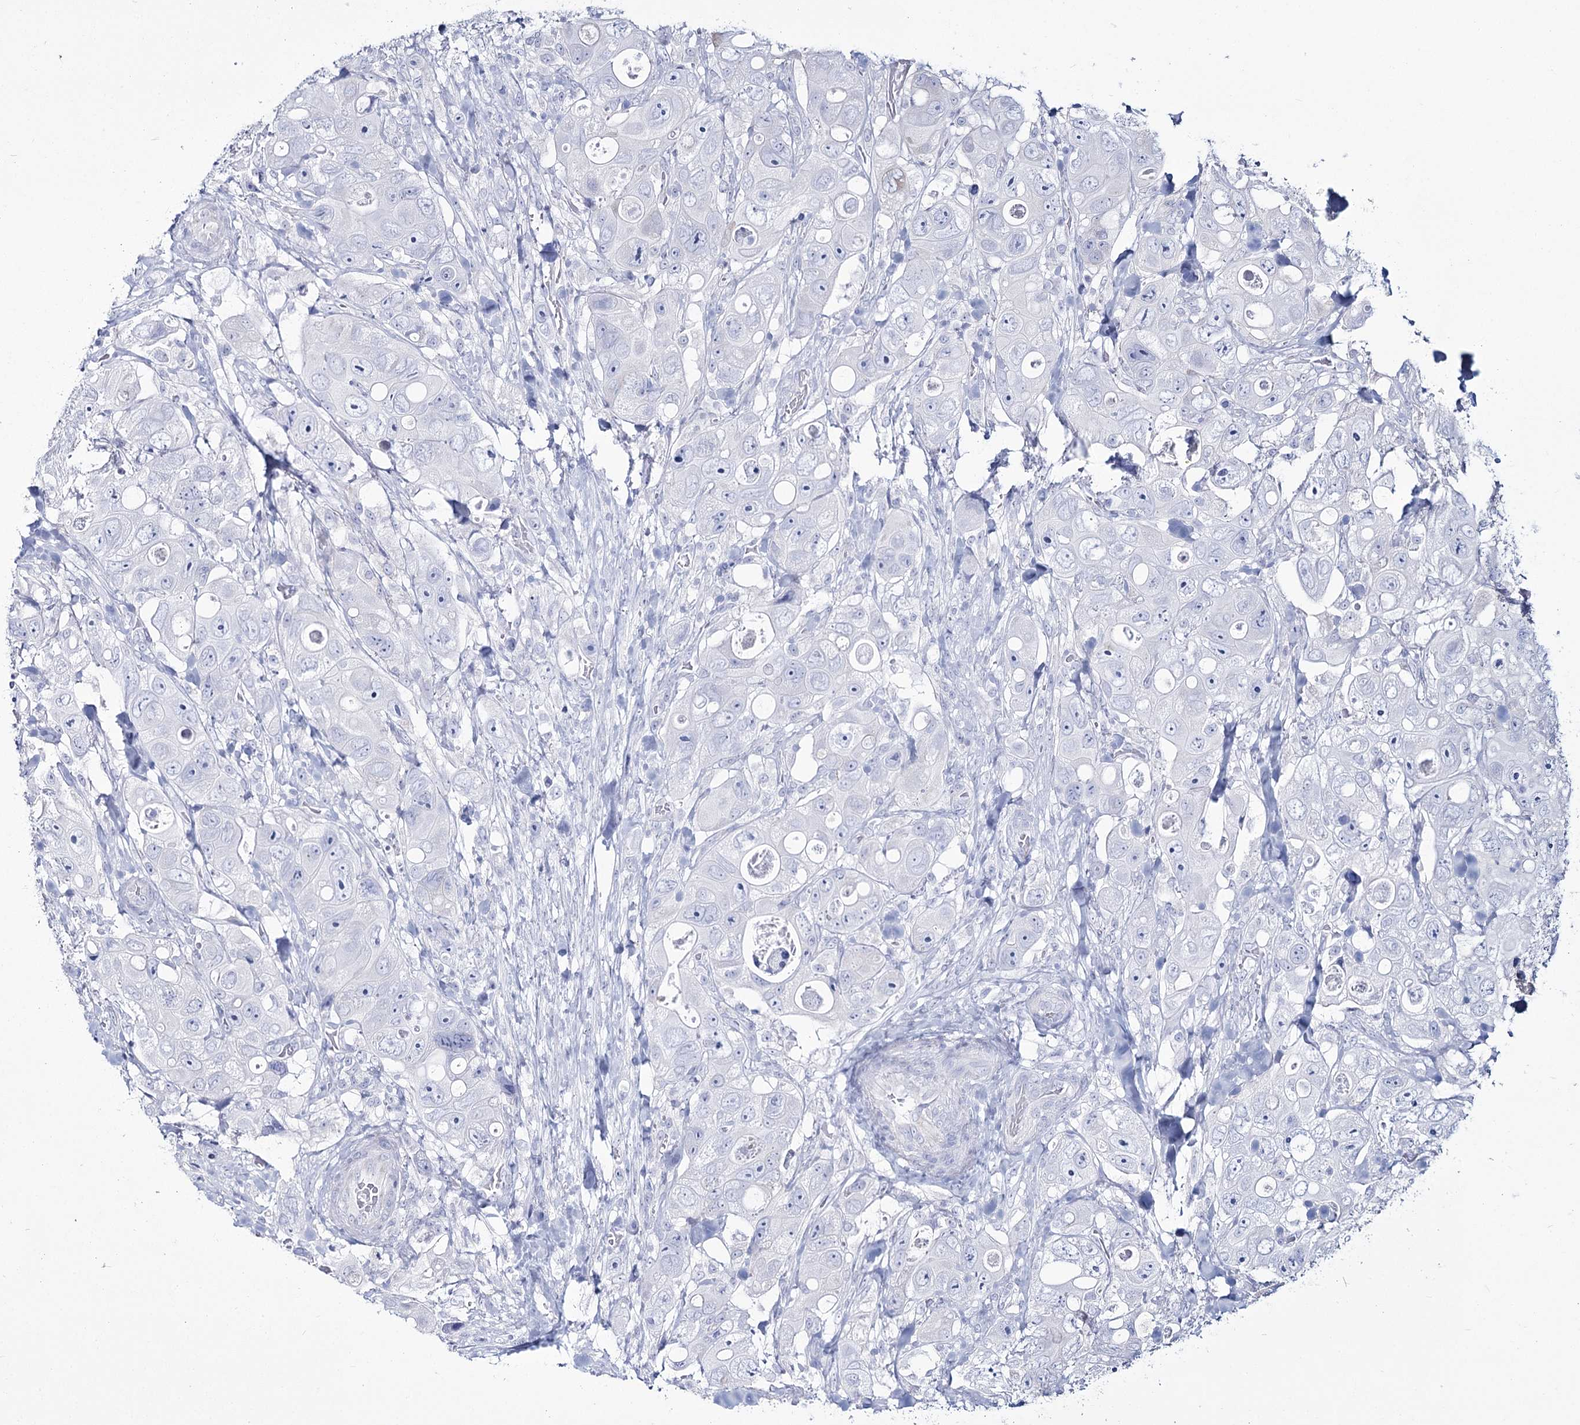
{"staining": {"intensity": "negative", "quantity": "none", "location": "none"}, "tissue": "colorectal cancer", "cell_type": "Tumor cells", "image_type": "cancer", "snomed": [{"axis": "morphology", "description": "Adenocarcinoma, NOS"}, {"axis": "topography", "description": "Colon"}], "caption": "Immunohistochemical staining of human adenocarcinoma (colorectal) reveals no significant staining in tumor cells.", "gene": "ME3", "patient": {"sex": "female", "age": 46}}